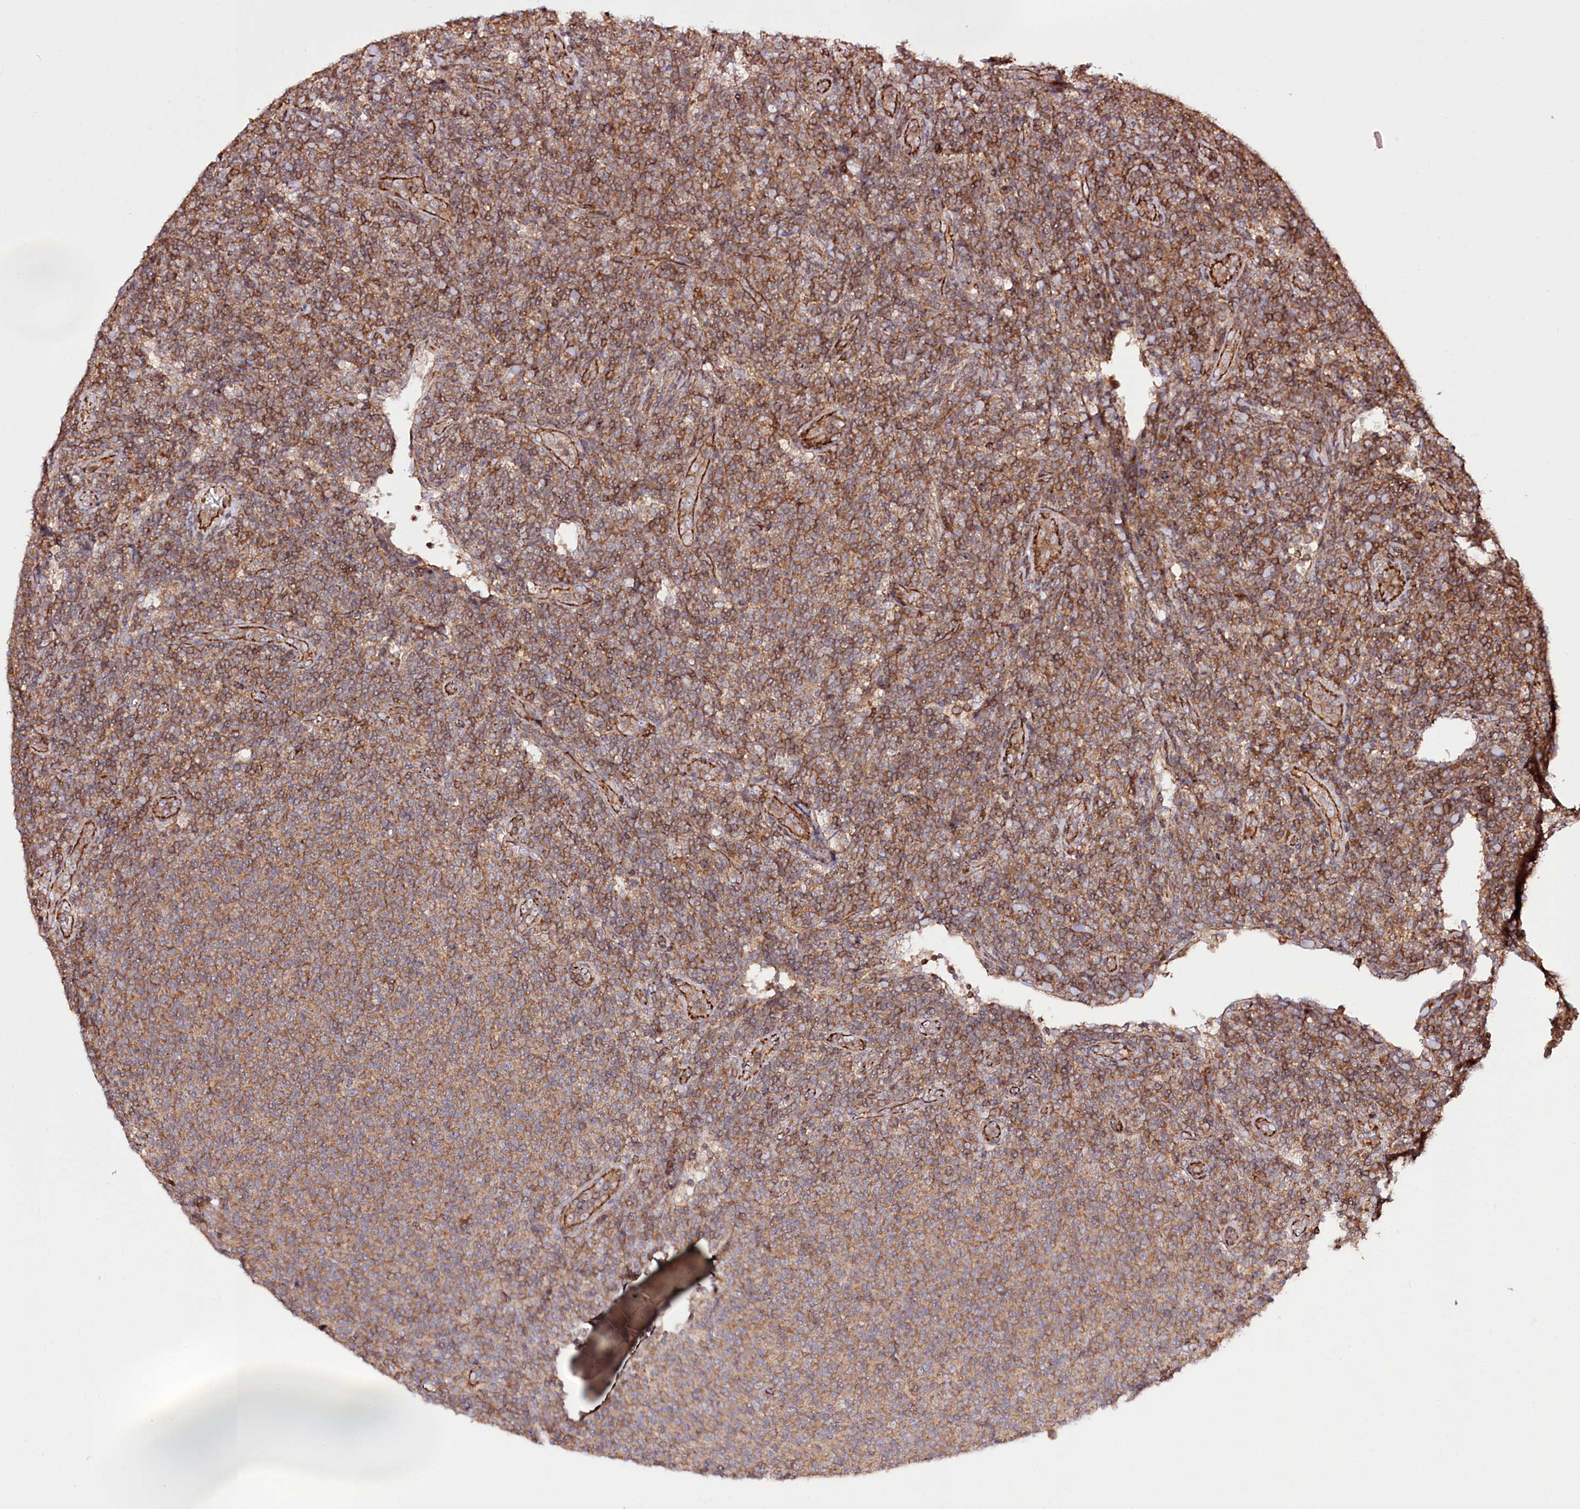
{"staining": {"intensity": "strong", "quantity": ">75%", "location": "cytoplasmic/membranous"}, "tissue": "lymphoma", "cell_type": "Tumor cells", "image_type": "cancer", "snomed": [{"axis": "morphology", "description": "Malignant lymphoma, non-Hodgkin's type, Low grade"}, {"axis": "topography", "description": "Lymph node"}], "caption": "DAB immunohistochemical staining of human lymphoma shows strong cytoplasmic/membranous protein expression in about >75% of tumor cells.", "gene": "DHX29", "patient": {"sex": "male", "age": 66}}